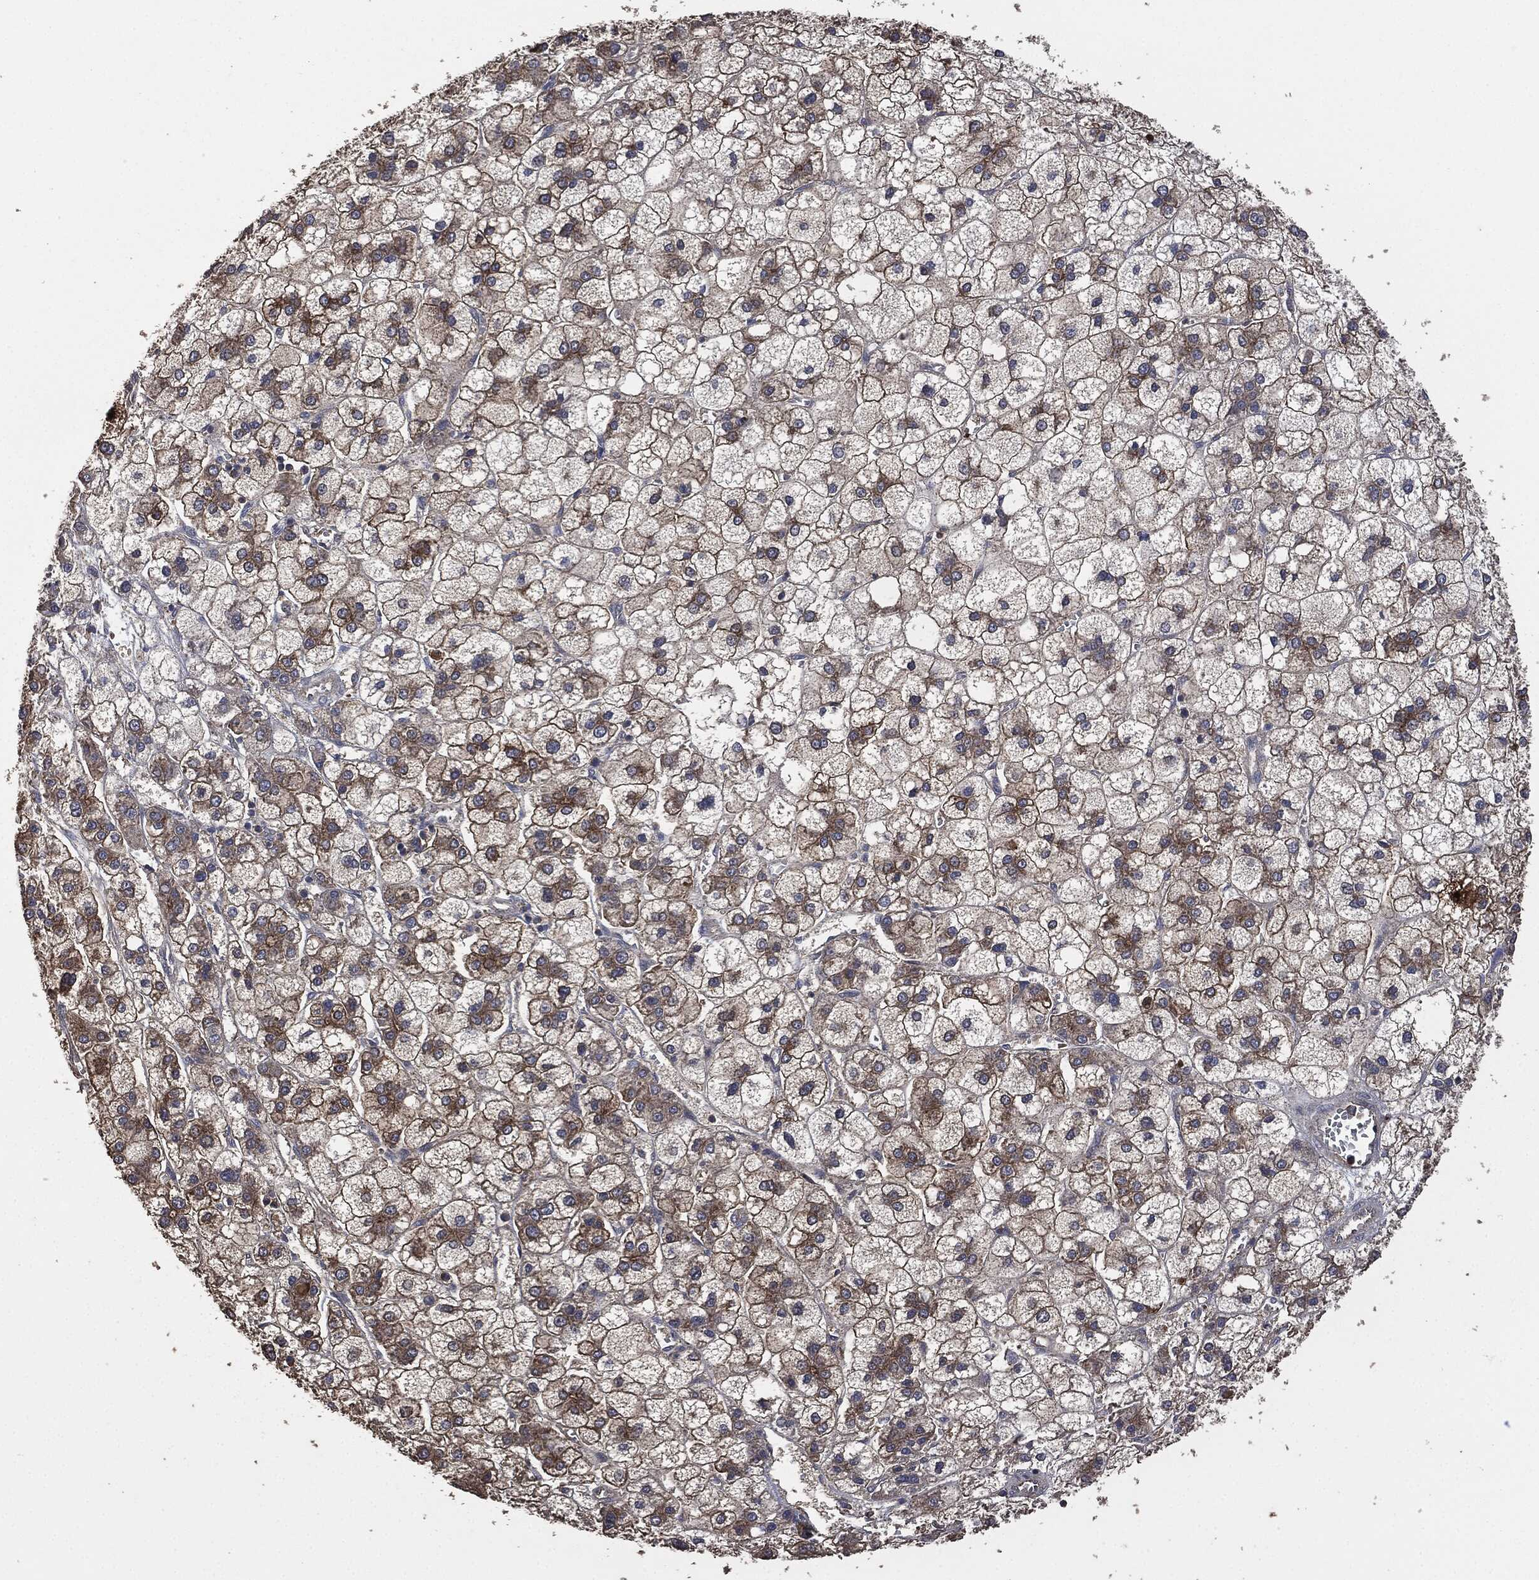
{"staining": {"intensity": "strong", "quantity": "<25%", "location": "cytoplasmic/membranous"}, "tissue": "liver cancer", "cell_type": "Tumor cells", "image_type": "cancer", "snomed": [{"axis": "morphology", "description": "Carcinoma, Hepatocellular, NOS"}, {"axis": "topography", "description": "Liver"}], "caption": "Approximately <25% of tumor cells in liver cancer (hepatocellular carcinoma) demonstrate strong cytoplasmic/membranous protein staining as visualized by brown immunohistochemical staining.", "gene": "MSLN", "patient": {"sex": "male", "age": 73}}